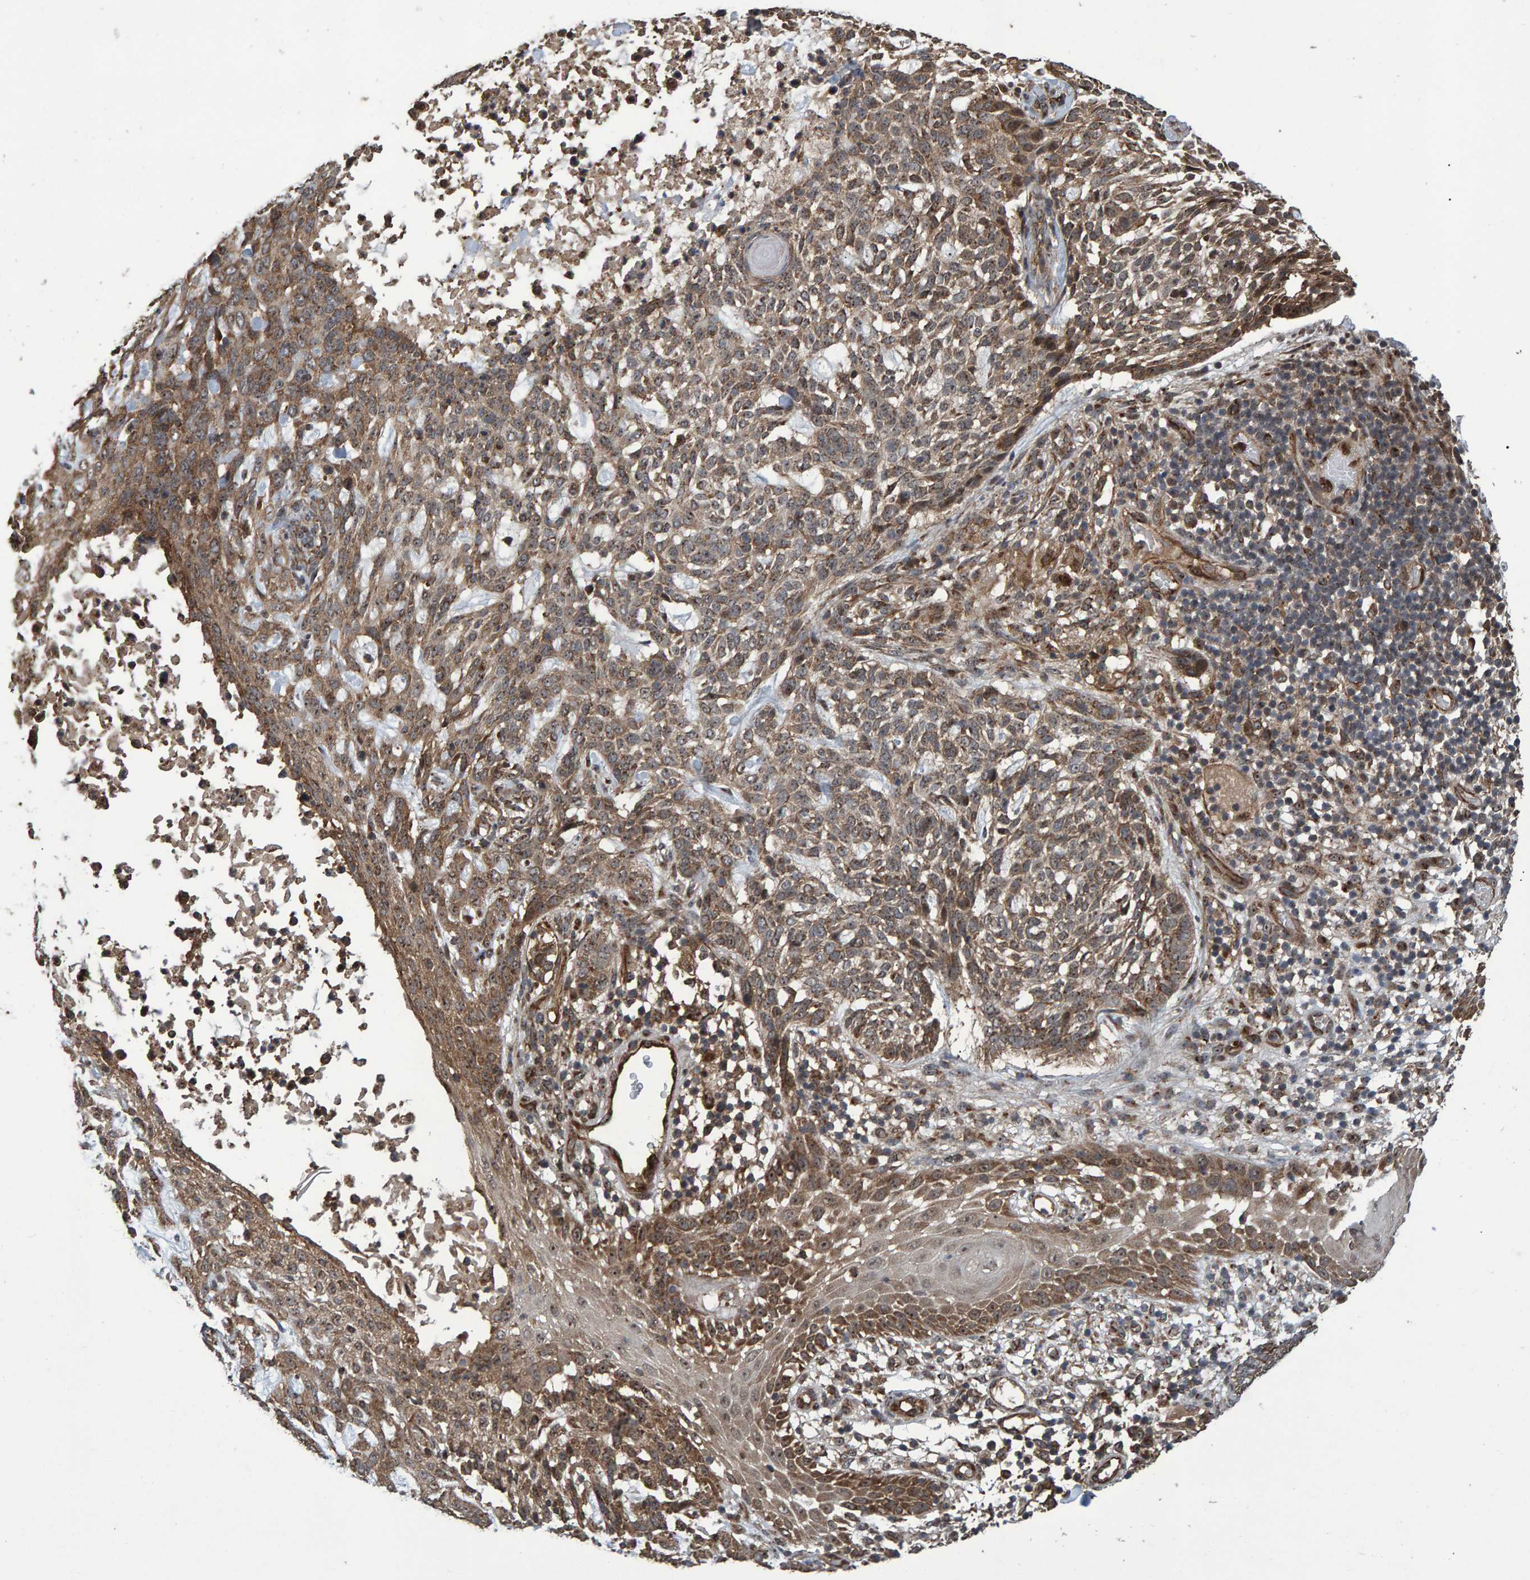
{"staining": {"intensity": "moderate", "quantity": "25%-75%", "location": "cytoplasmic/membranous,nuclear"}, "tissue": "skin cancer", "cell_type": "Tumor cells", "image_type": "cancer", "snomed": [{"axis": "morphology", "description": "Basal cell carcinoma"}, {"axis": "topography", "description": "Skin"}], "caption": "Immunohistochemical staining of skin cancer exhibits moderate cytoplasmic/membranous and nuclear protein staining in about 25%-75% of tumor cells.", "gene": "TRIM68", "patient": {"sex": "female", "age": 64}}